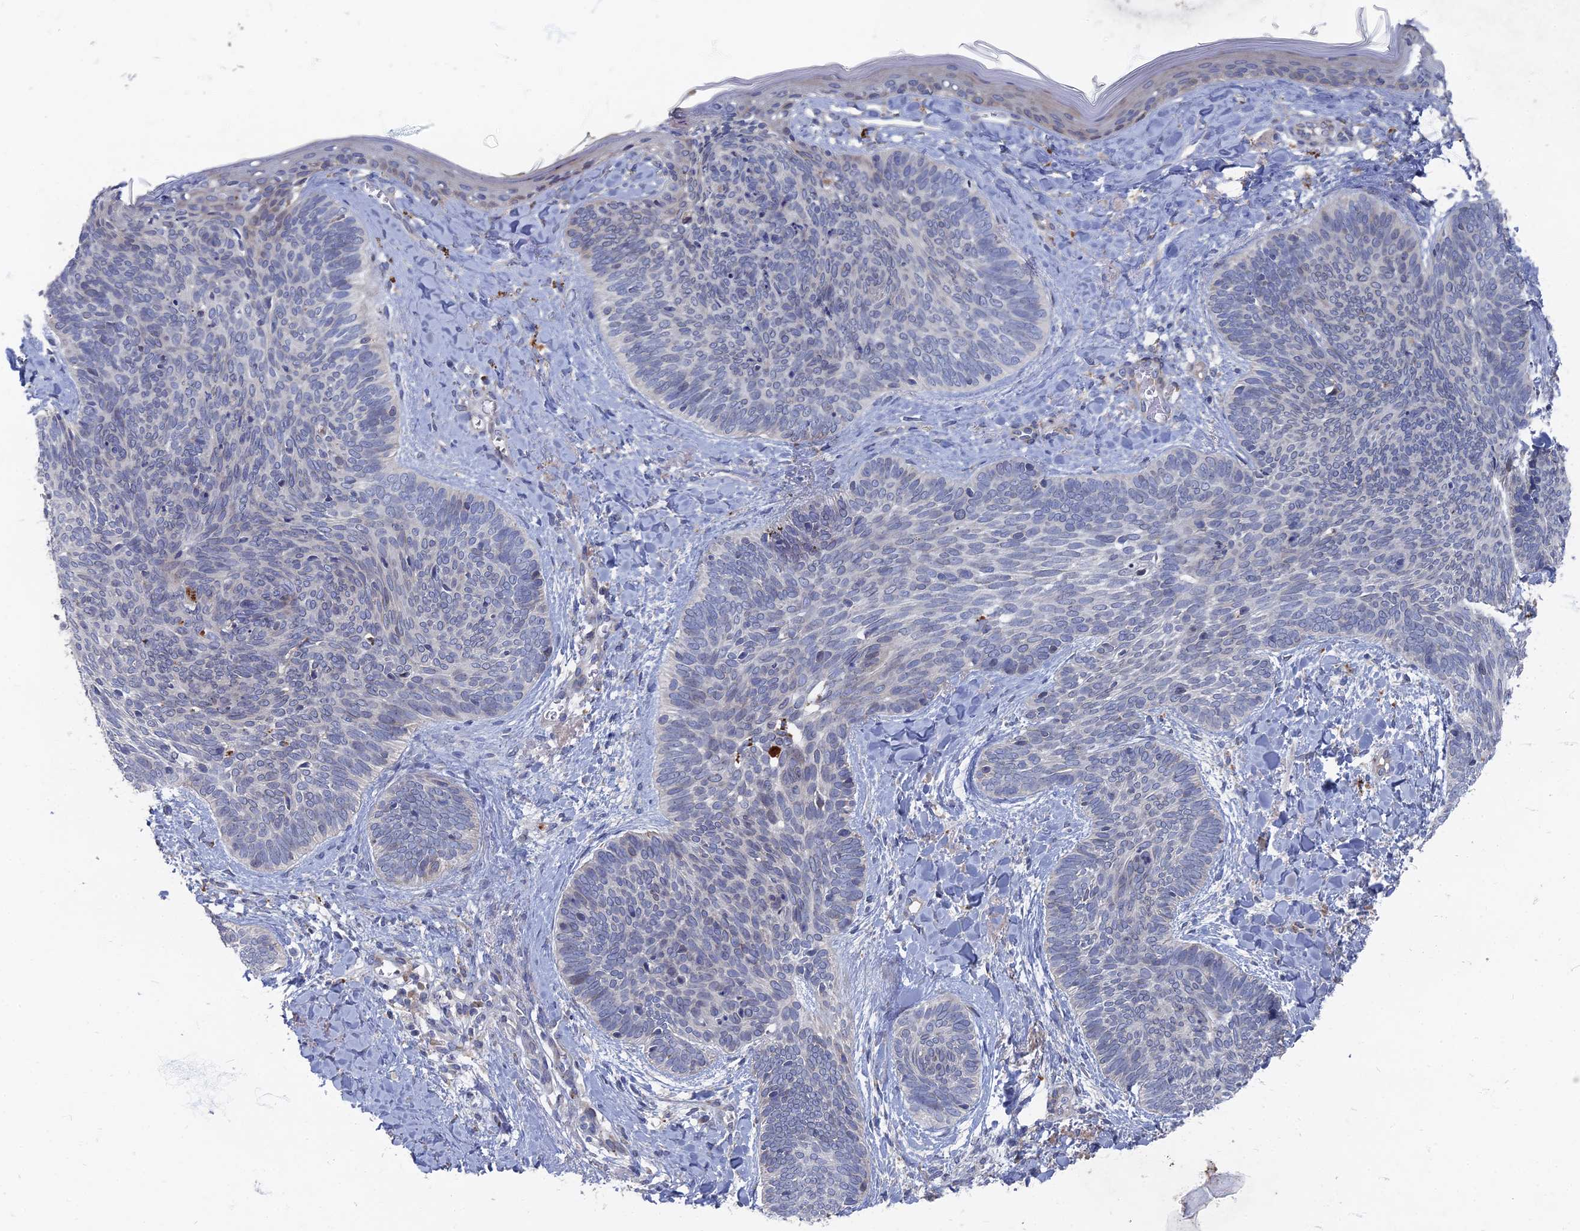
{"staining": {"intensity": "negative", "quantity": "none", "location": "none"}, "tissue": "skin cancer", "cell_type": "Tumor cells", "image_type": "cancer", "snomed": [{"axis": "morphology", "description": "Basal cell carcinoma"}, {"axis": "topography", "description": "Skin"}], "caption": "DAB (3,3'-diaminobenzidine) immunohistochemical staining of human skin basal cell carcinoma reveals no significant expression in tumor cells.", "gene": "TMEM128", "patient": {"sex": "female", "age": 81}}